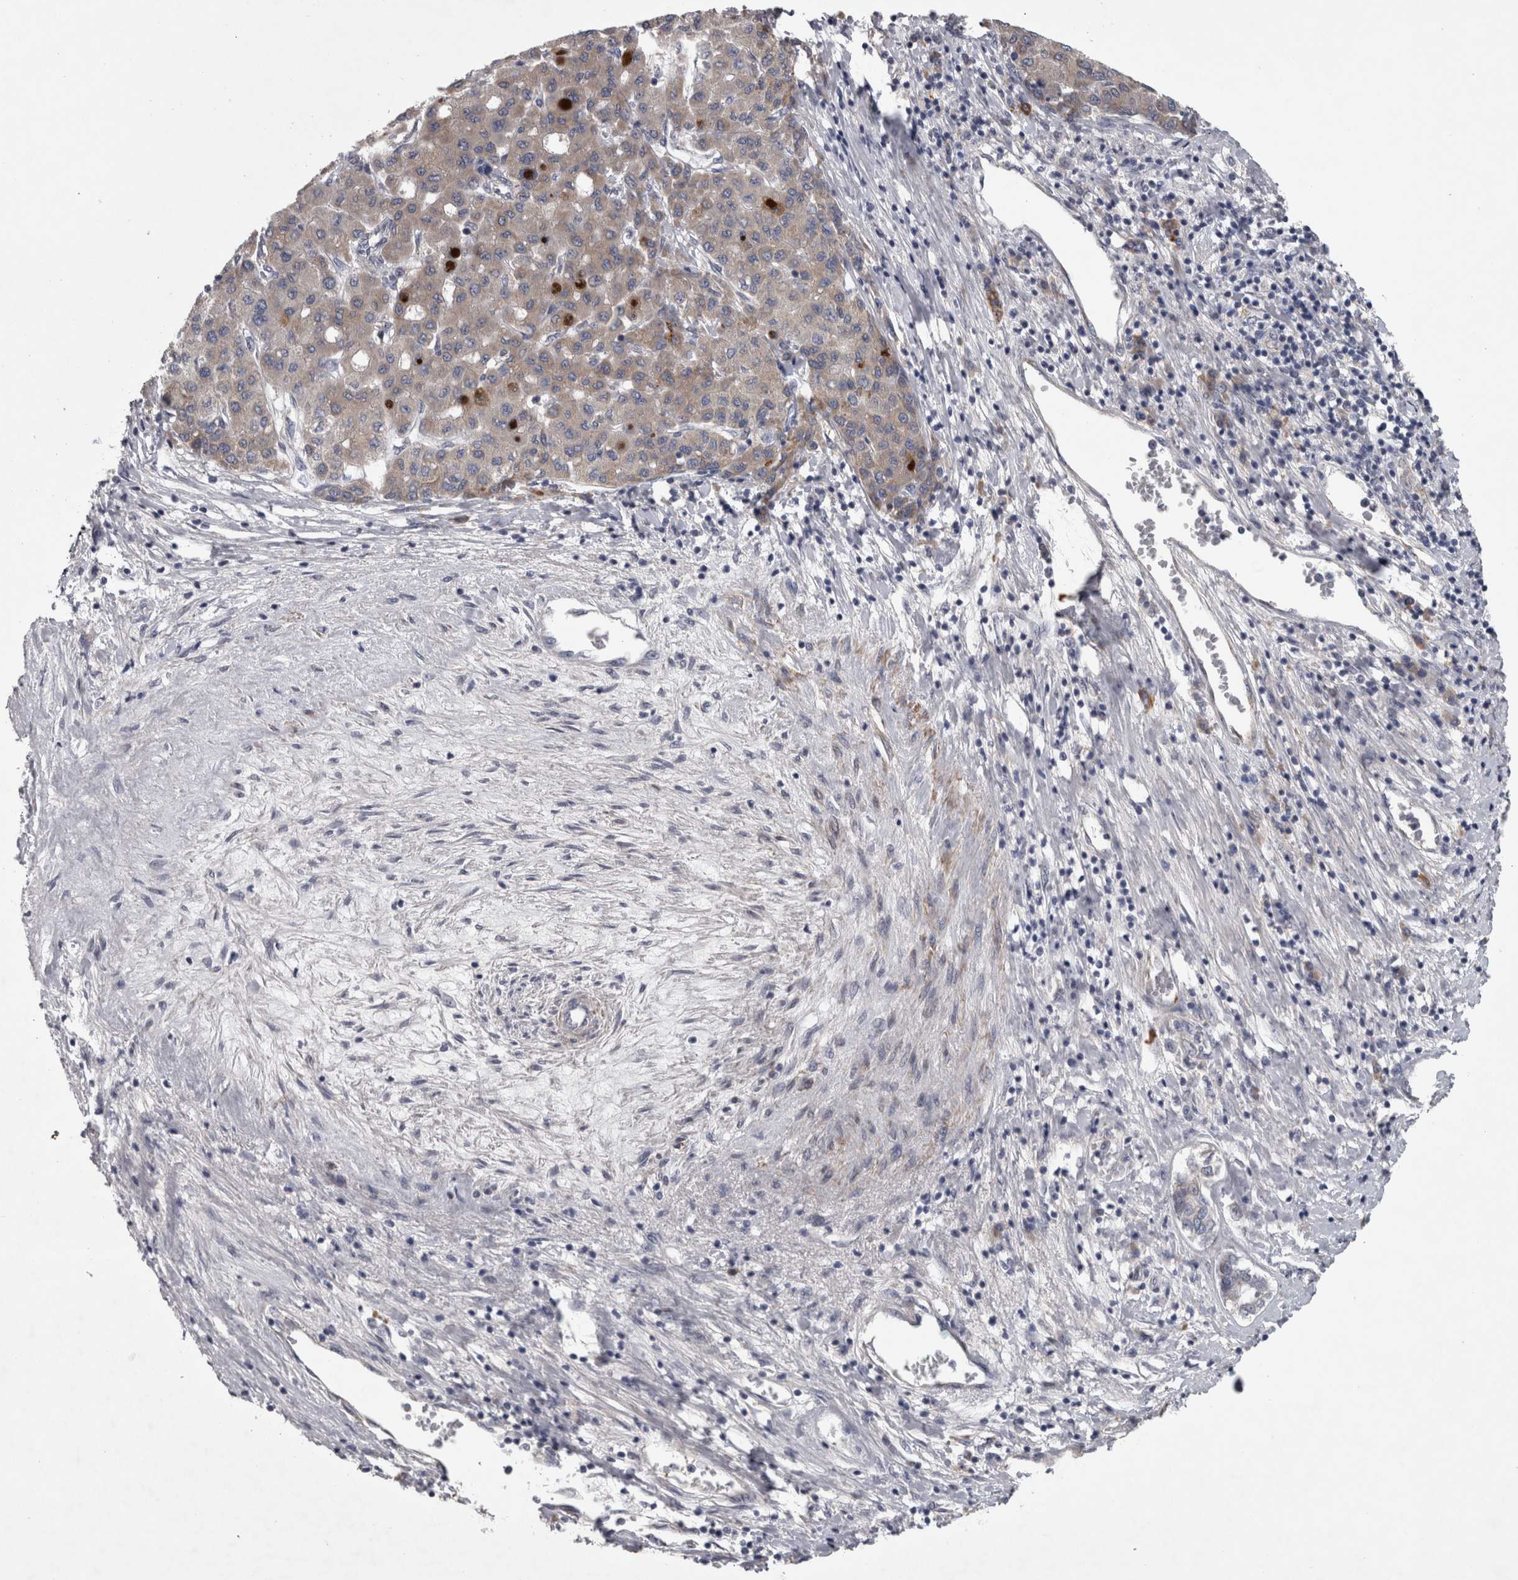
{"staining": {"intensity": "weak", "quantity": "<25%", "location": "cytoplasmic/membranous"}, "tissue": "liver cancer", "cell_type": "Tumor cells", "image_type": "cancer", "snomed": [{"axis": "morphology", "description": "Carcinoma, Hepatocellular, NOS"}, {"axis": "topography", "description": "Liver"}], "caption": "Immunohistochemical staining of liver cancer (hepatocellular carcinoma) demonstrates no significant staining in tumor cells.", "gene": "DBT", "patient": {"sex": "male", "age": 65}}